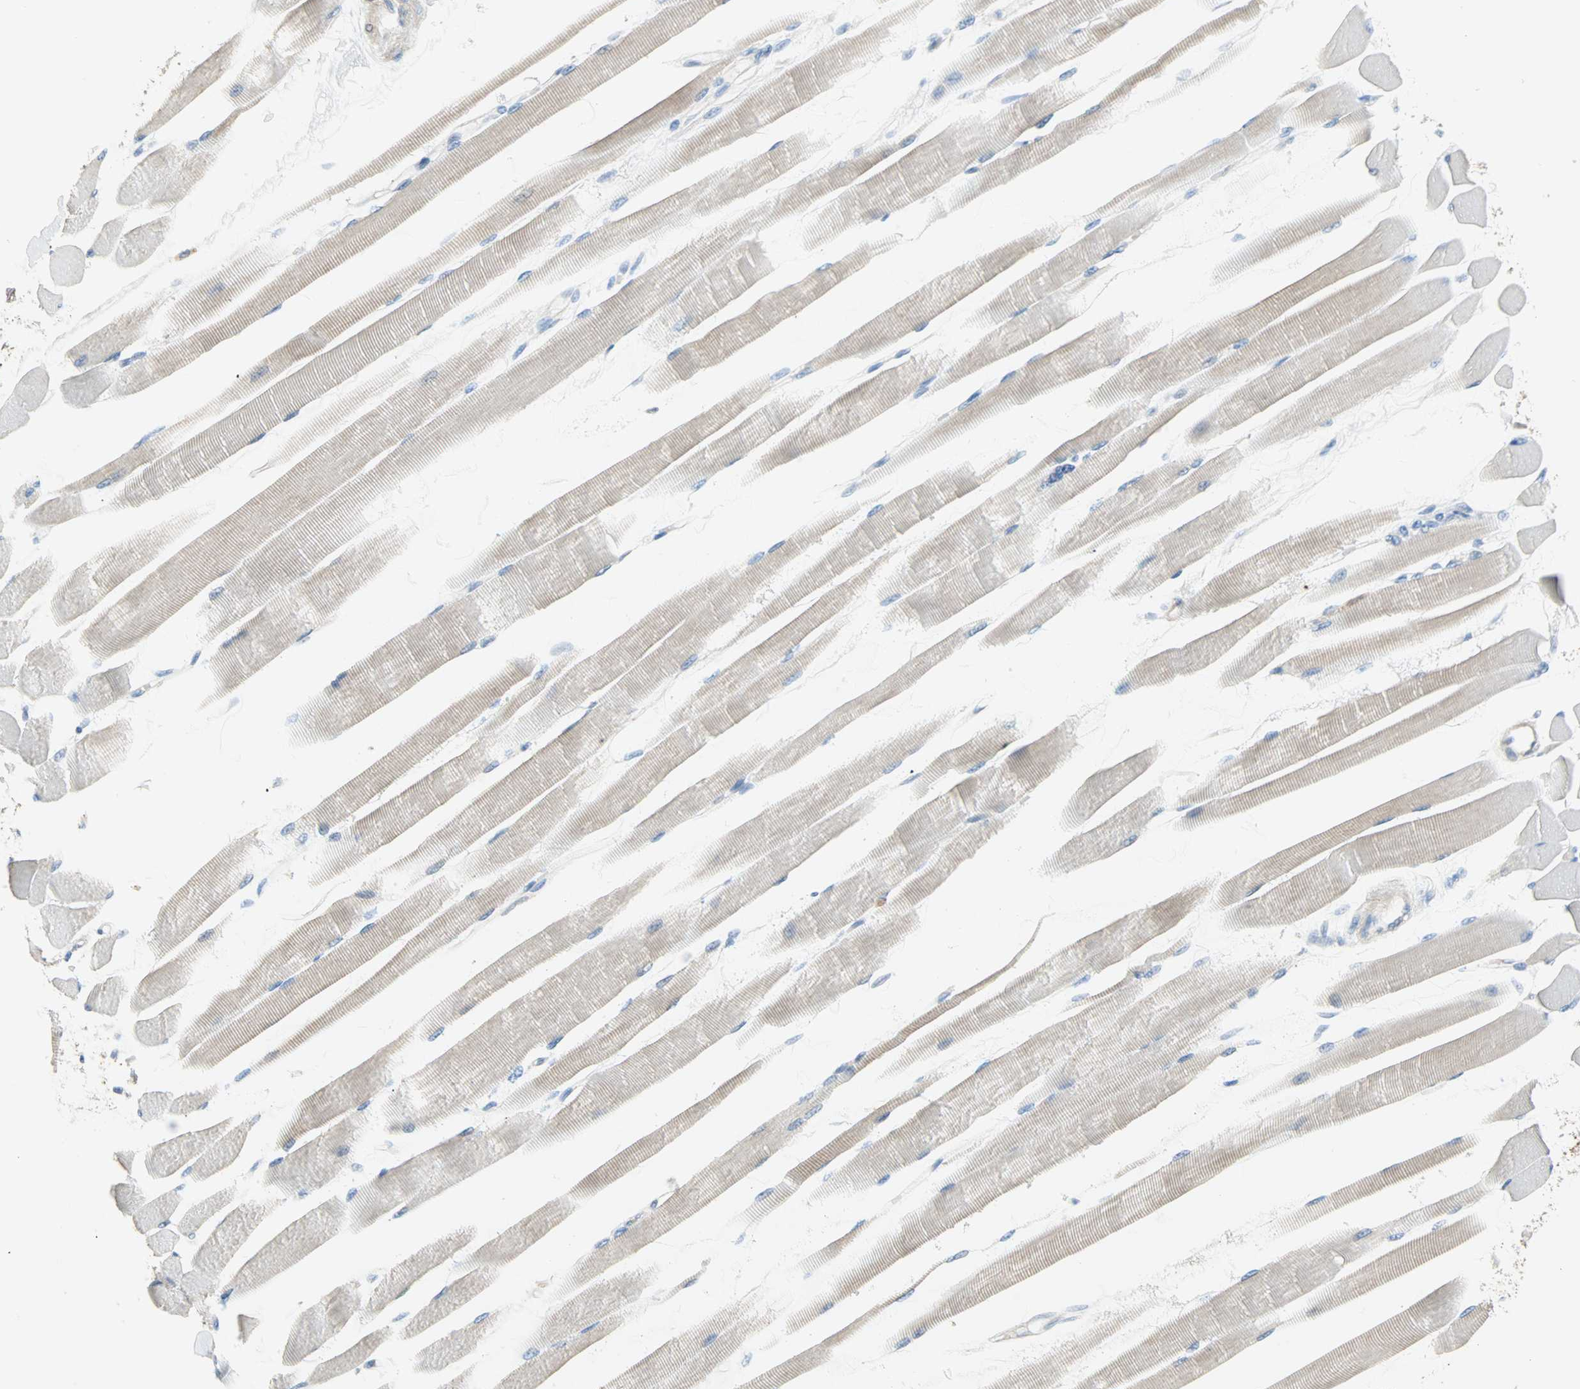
{"staining": {"intensity": "negative", "quantity": "none", "location": "none"}, "tissue": "skeletal muscle", "cell_type": "Myocytes", "image_type": "normal", "snomed": [{"axis": "morphology", "description": "Normal tissue, NOS"}, {"axis": "topography", "description": "Skeletal muscle"}, {"axis": "topography", "description": "Peripheral nerve tissue"}], "caption": "Immunohistochemistry of unremarkable human skeletal muscle displays no positivity in myocytes. (DAB IHC with hematoxylin counter stain).", "gene": "ACVRL1", "patient": {"sex": "female", "age": 84}}